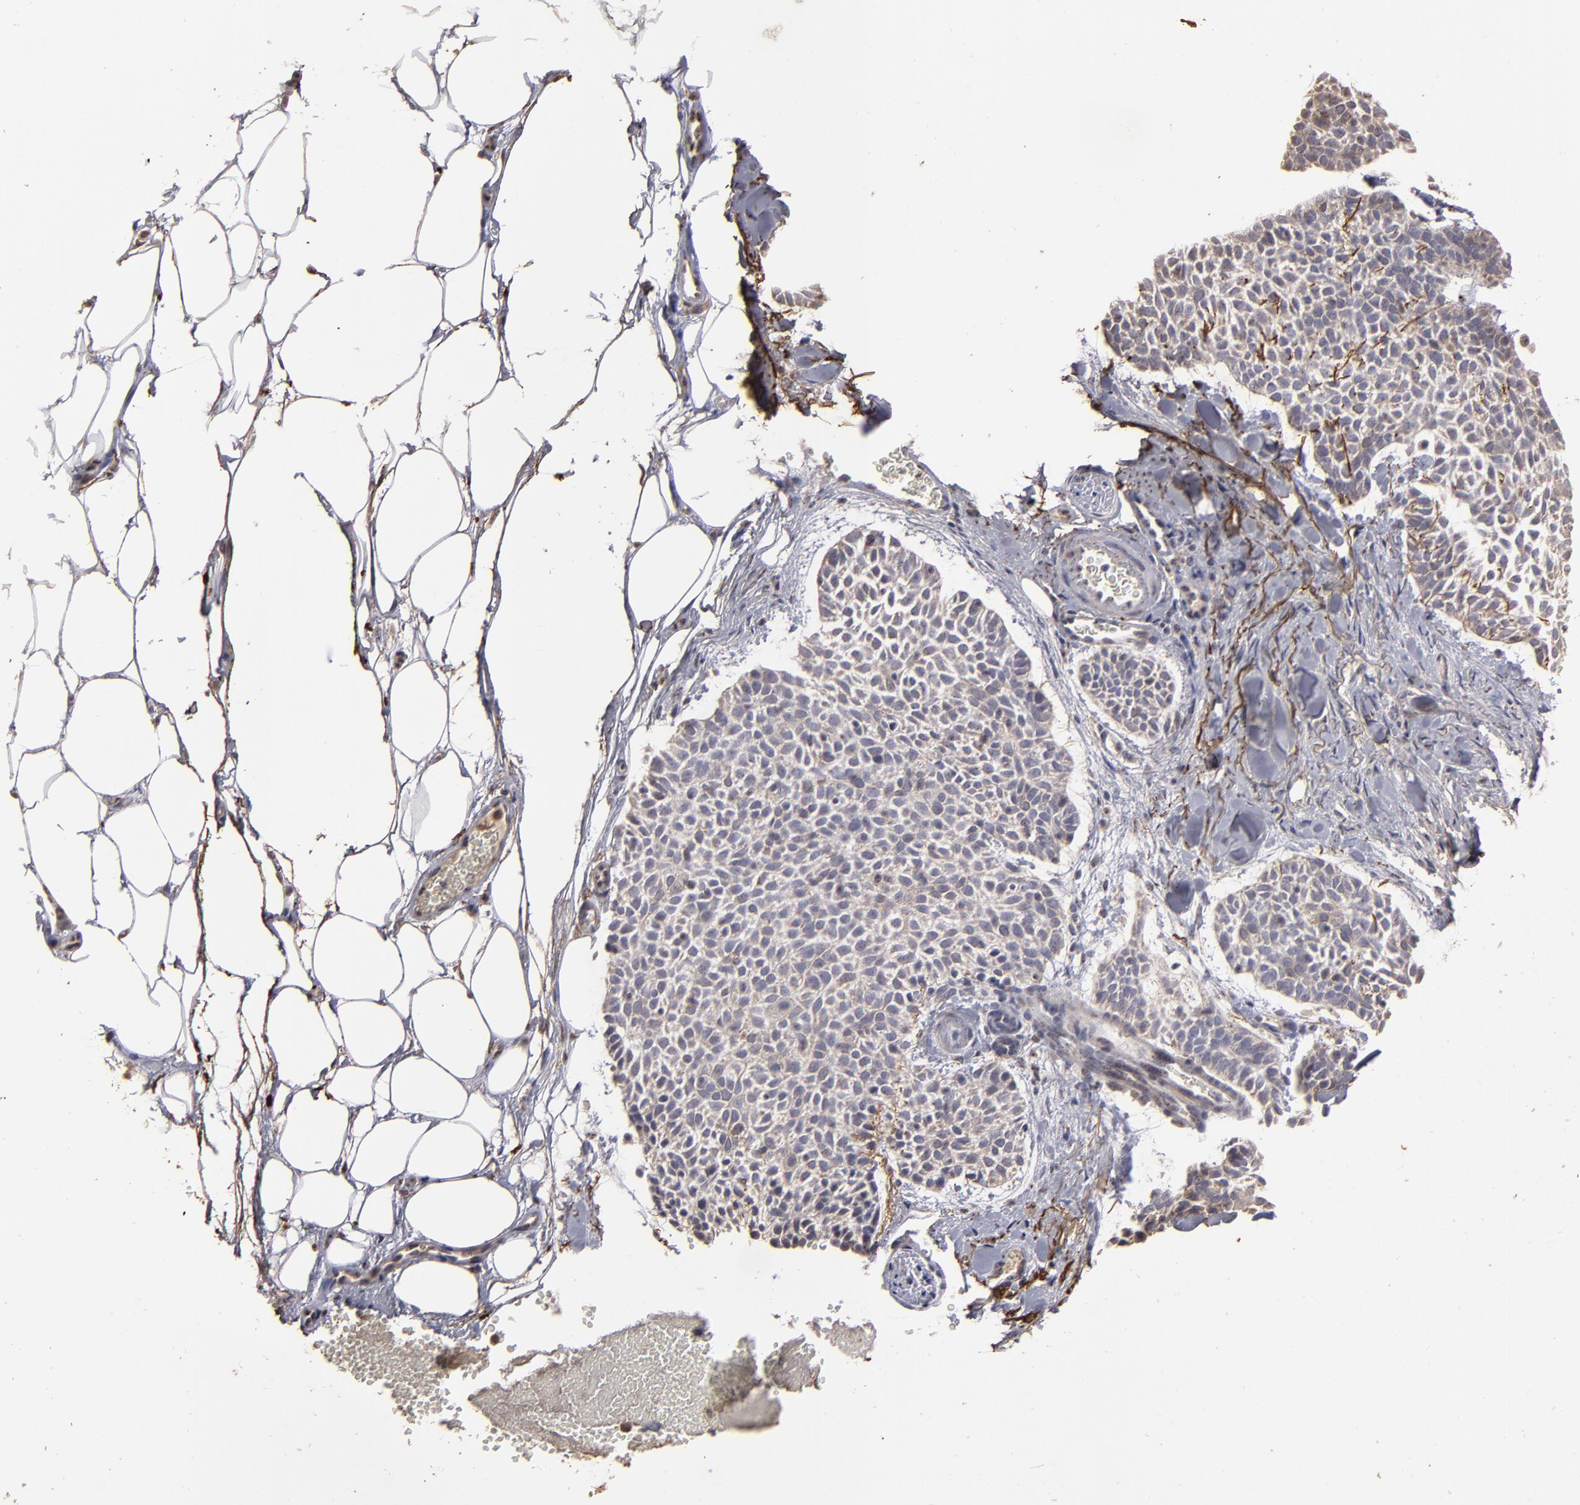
{"staining": {"intensity": "weak", "quantity": "<25%", "location": "cytoplasmic/membranous"}, "tissue": "skin cancer", "cell_type": "Tumor cells", "image_type": "cancer", "snomed": [{"axis": "morphology", "description": "Normal tissue, NOS"}, {"axis": "morphology", "description": "Basal cell carcinoma"}, {"axis": "topography", "description": "Skin"}], "caption": "This is a photomicrograph of immunohistochemistry (IHC) staining of basal cell carcinoma (skin), which shows no expression in tumor cells. The staining was performed using DAB to visualize the protein expression in brown, while the nuclei were stained in blue with hematoxylin (Magnification: 20x).", "gene": "CD55", "patient": {"sex": "female", "age": 70}}